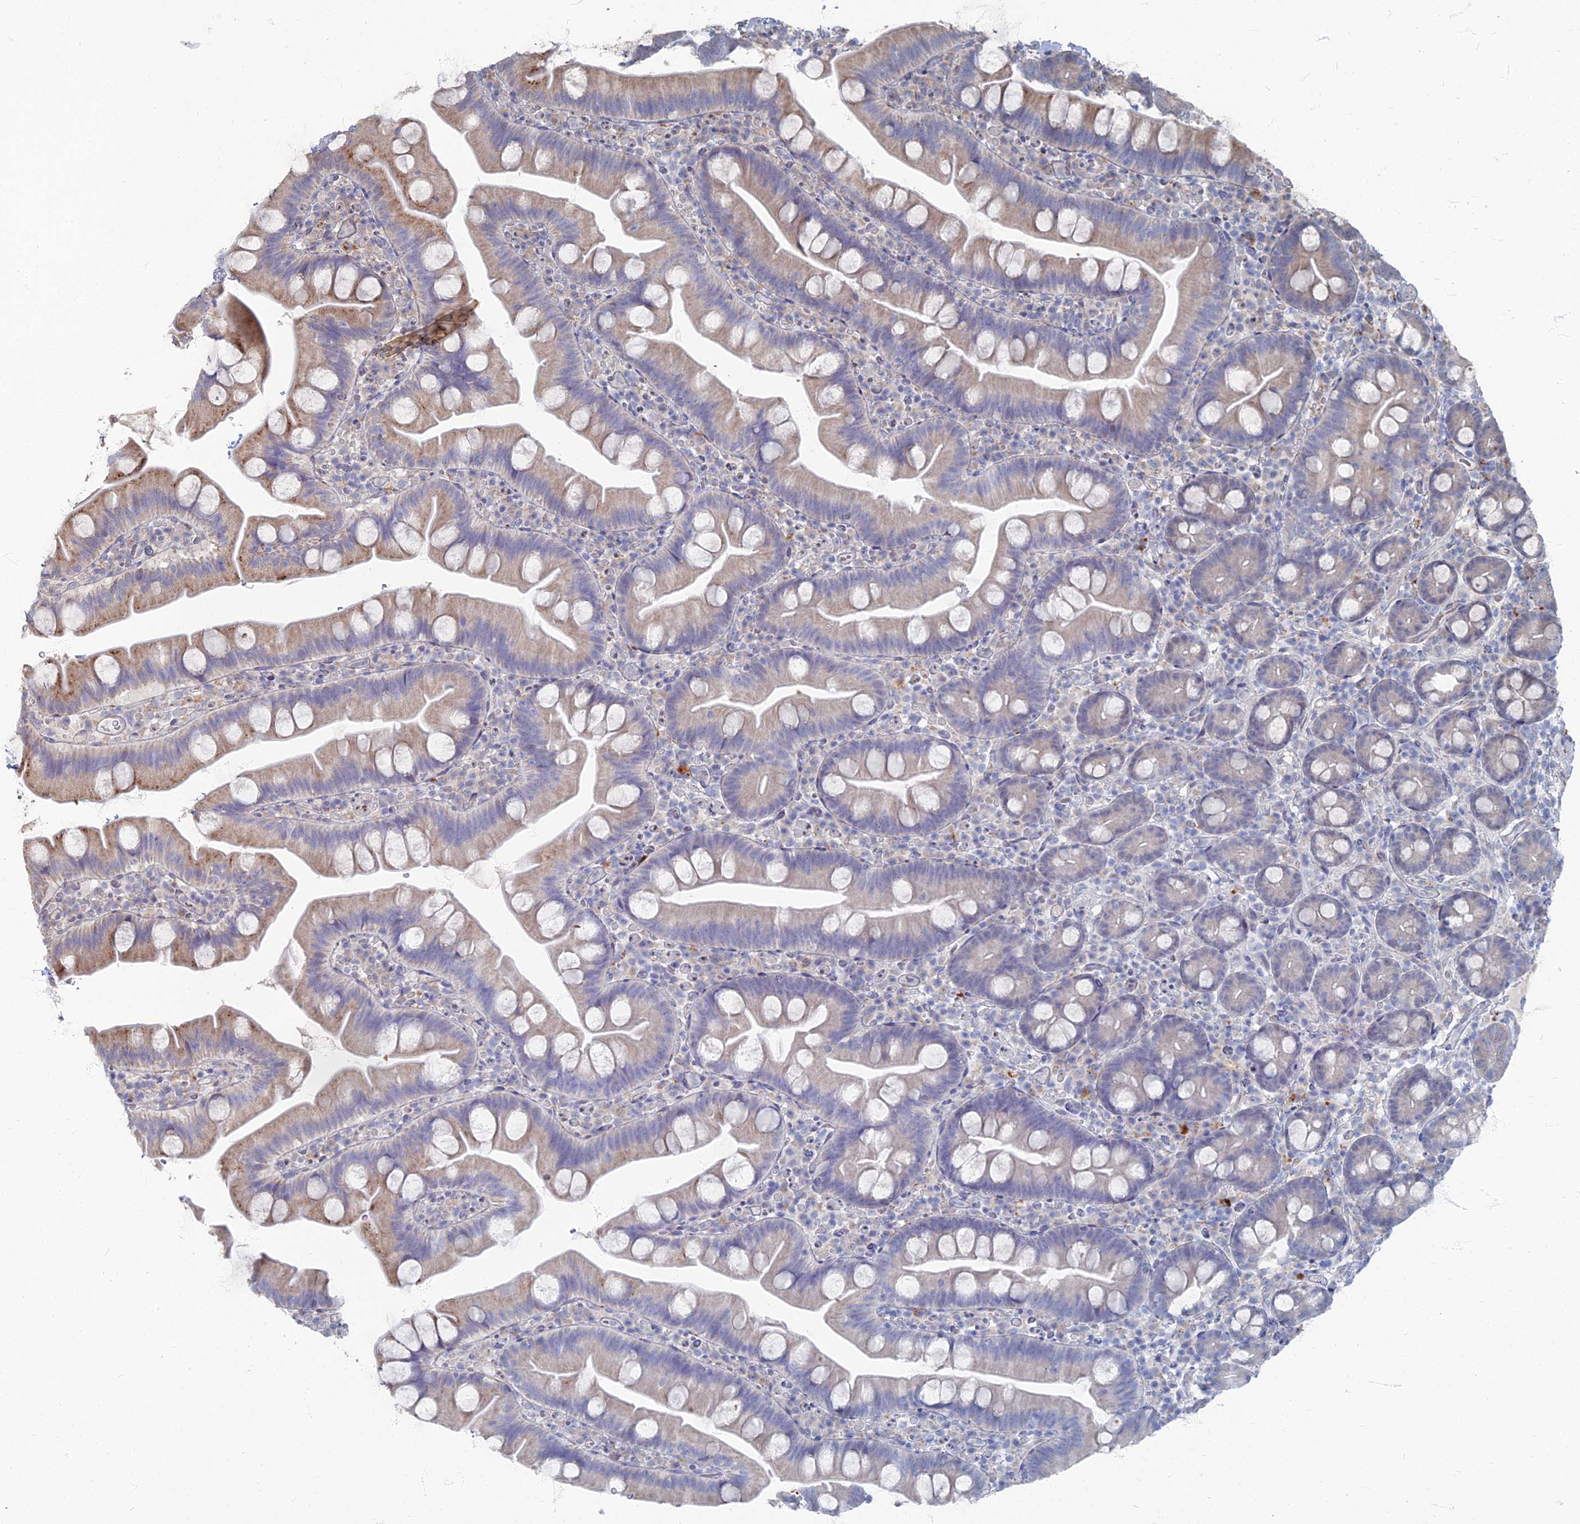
{"staining": {"intensity": "moderate", "quantity": "<25%", "location": "cytoplasmic/membranous"}, "tissue": "small intestine", "cell_type": "Glandular cells", "image_type": "normal", "snomed": [{"axis": "morphology", "description": "Normal tissue, NOS"}, {"axis": "topography", "description": "Small intestine"}], "caption": "Unremarkable small intestine displays moderate cytoplasmic/membranous staining in approximately <25% of glandular cells (Stains: DAB (3,3'-diaminobenzidine) in brown, nuclei in blue, Microscopy: brightfield microscopy at high magnification)..", "gene": "TMEM128", "patient": {"sex": "female", "age": 68}}